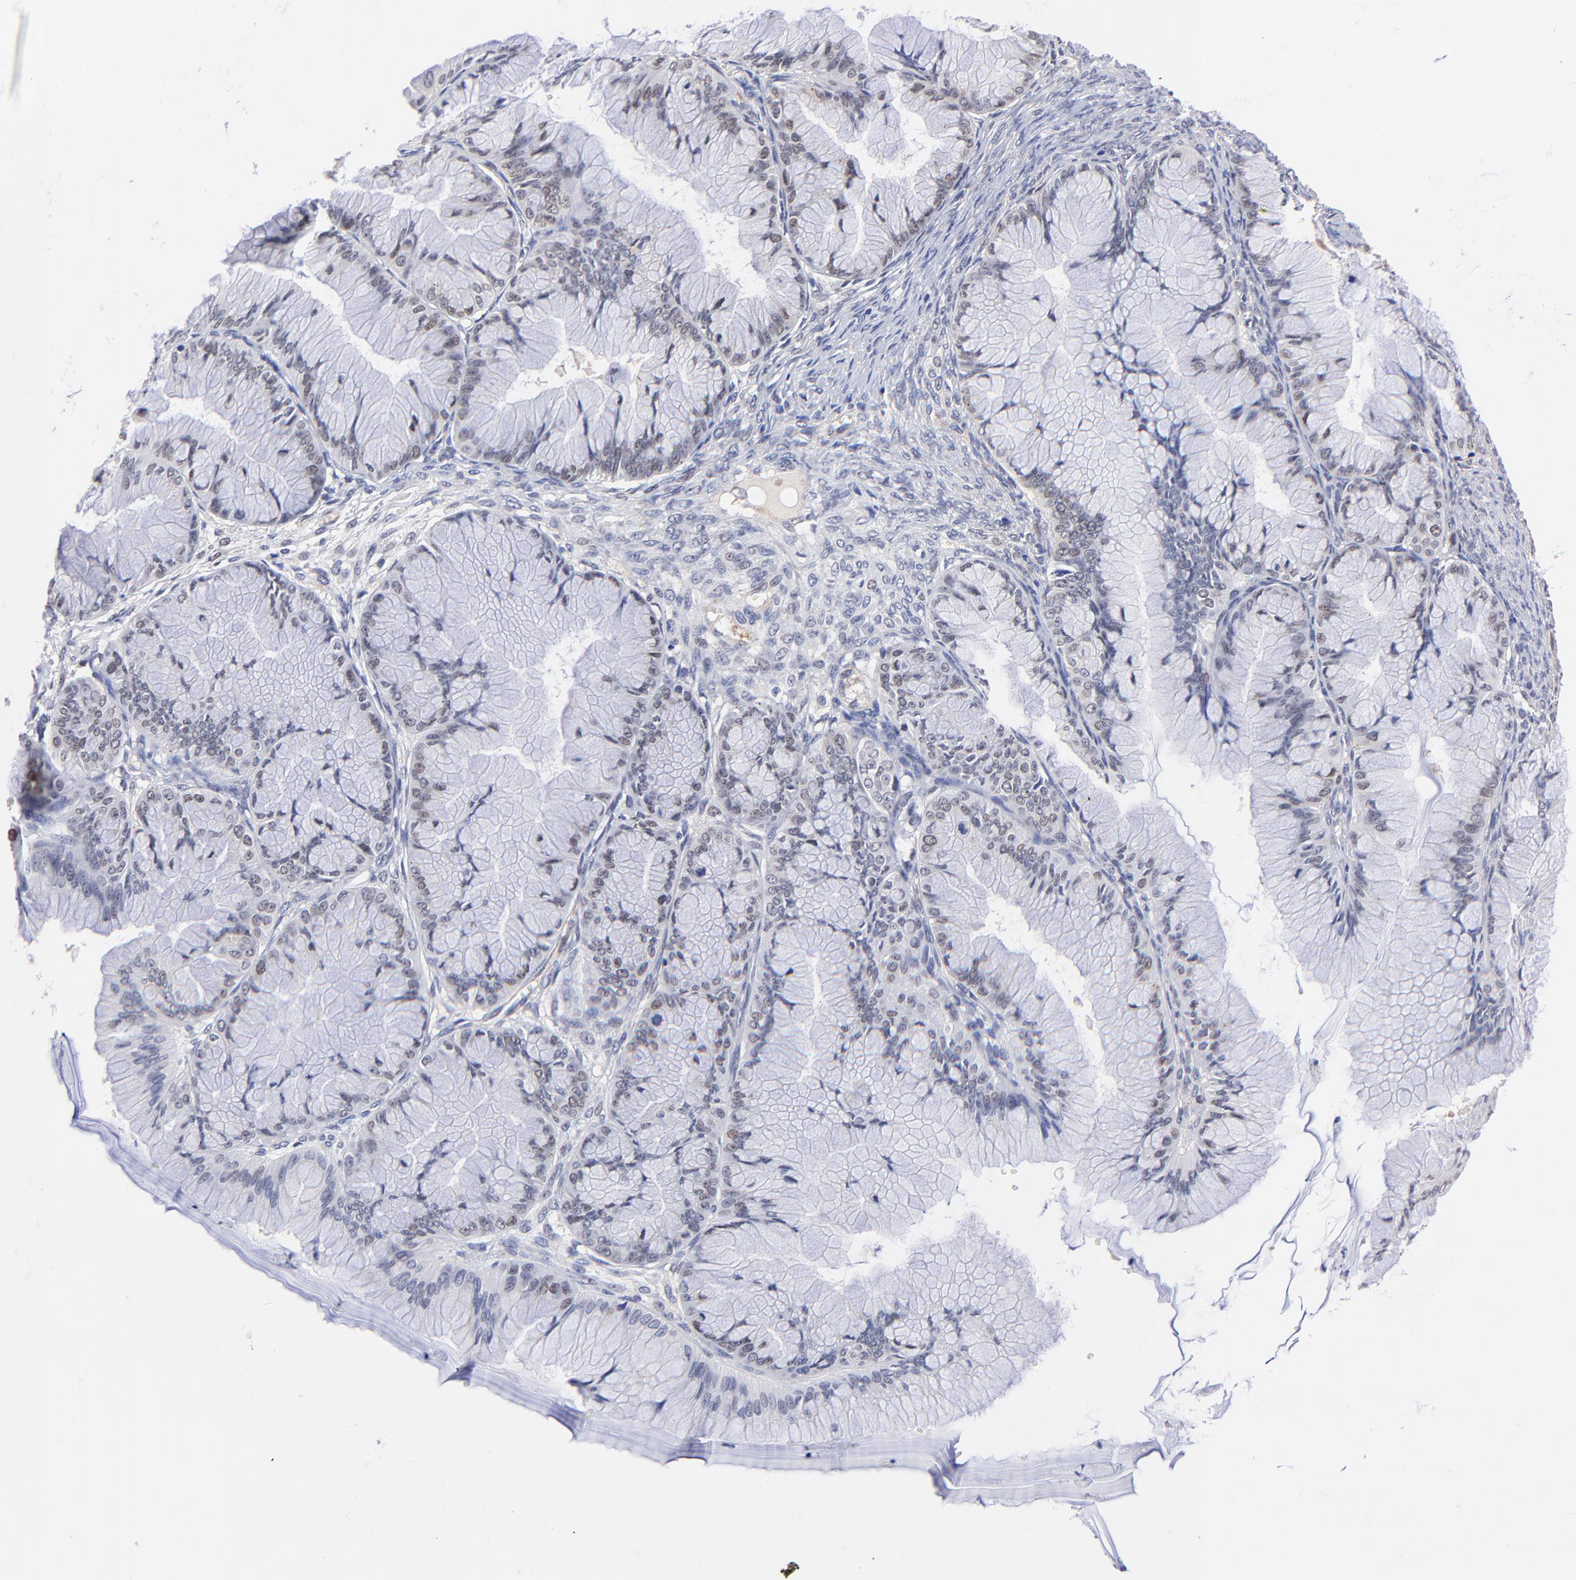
{"staining": {"intensity": "weak", "quantity": "<25%", "location": "nuclear"}, "tissue": "ovarian cancer", "cell_type": "Tumor cells", "image_type": "cancer", "snomed": [{"axis": "morphology", "description": "Cystadenocarcinoma, mucinous, NOS"}, {"axis": "topography", "description": "Ovary"}], "caption": "A histopathology image of ovarian cancer (mucinous cystadenocarcinoma) stained for a protein shows no brown staining in tumor cells. (Stains: DAB (3,3'-diaminobenzidine) immunohistochemistry with hematoxylin counter stain, Microscopy: brightfield microscopy at high magnification).", "gene": "ZNF155", "patient": {"sex": "female", "age": 63}}